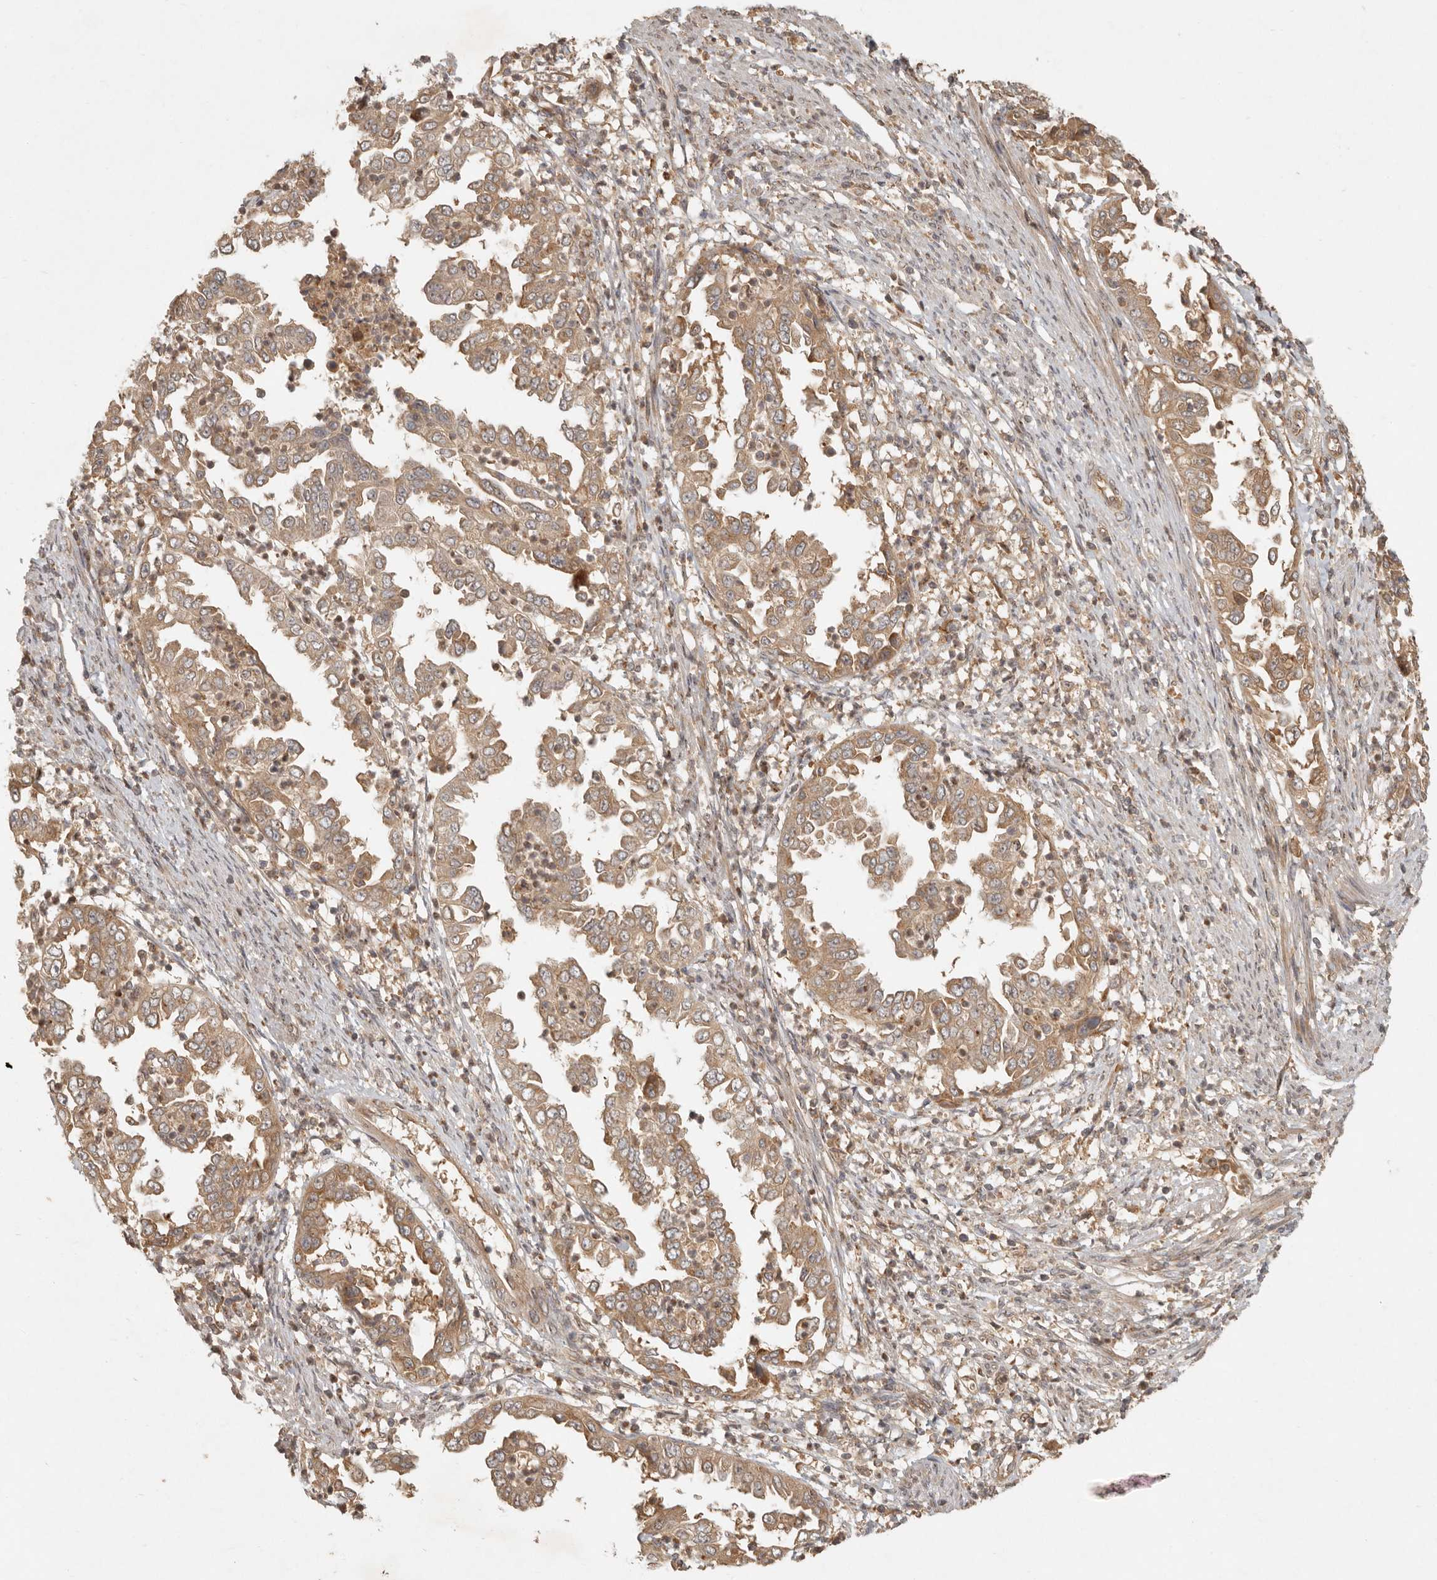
{"staining": {"intensity": "moderate", "quantity": ">75%", "location": "cytoplasmic/membranous"}, "tissue": "endometrial cancer", "cell_type": "Tumor cells", "image_type": "cancer", "snomed": [{"axis": "morphology", "description": "Adenocarcinoma, NOS"}, {"axis": "topography", "description": "Endometrium"}], "caption": "High-power microscopy captured an immunohistochemistry (IHC) micrograph of endometrial cancer, revealing moderate cytoplasmic/membranous expression in approximately >75% of tumor cells. (DAB IHC with brightfield microscopy, high magnification).", "gene": "ANKRD61", "patient": {"sex": "female", "age": 85}}